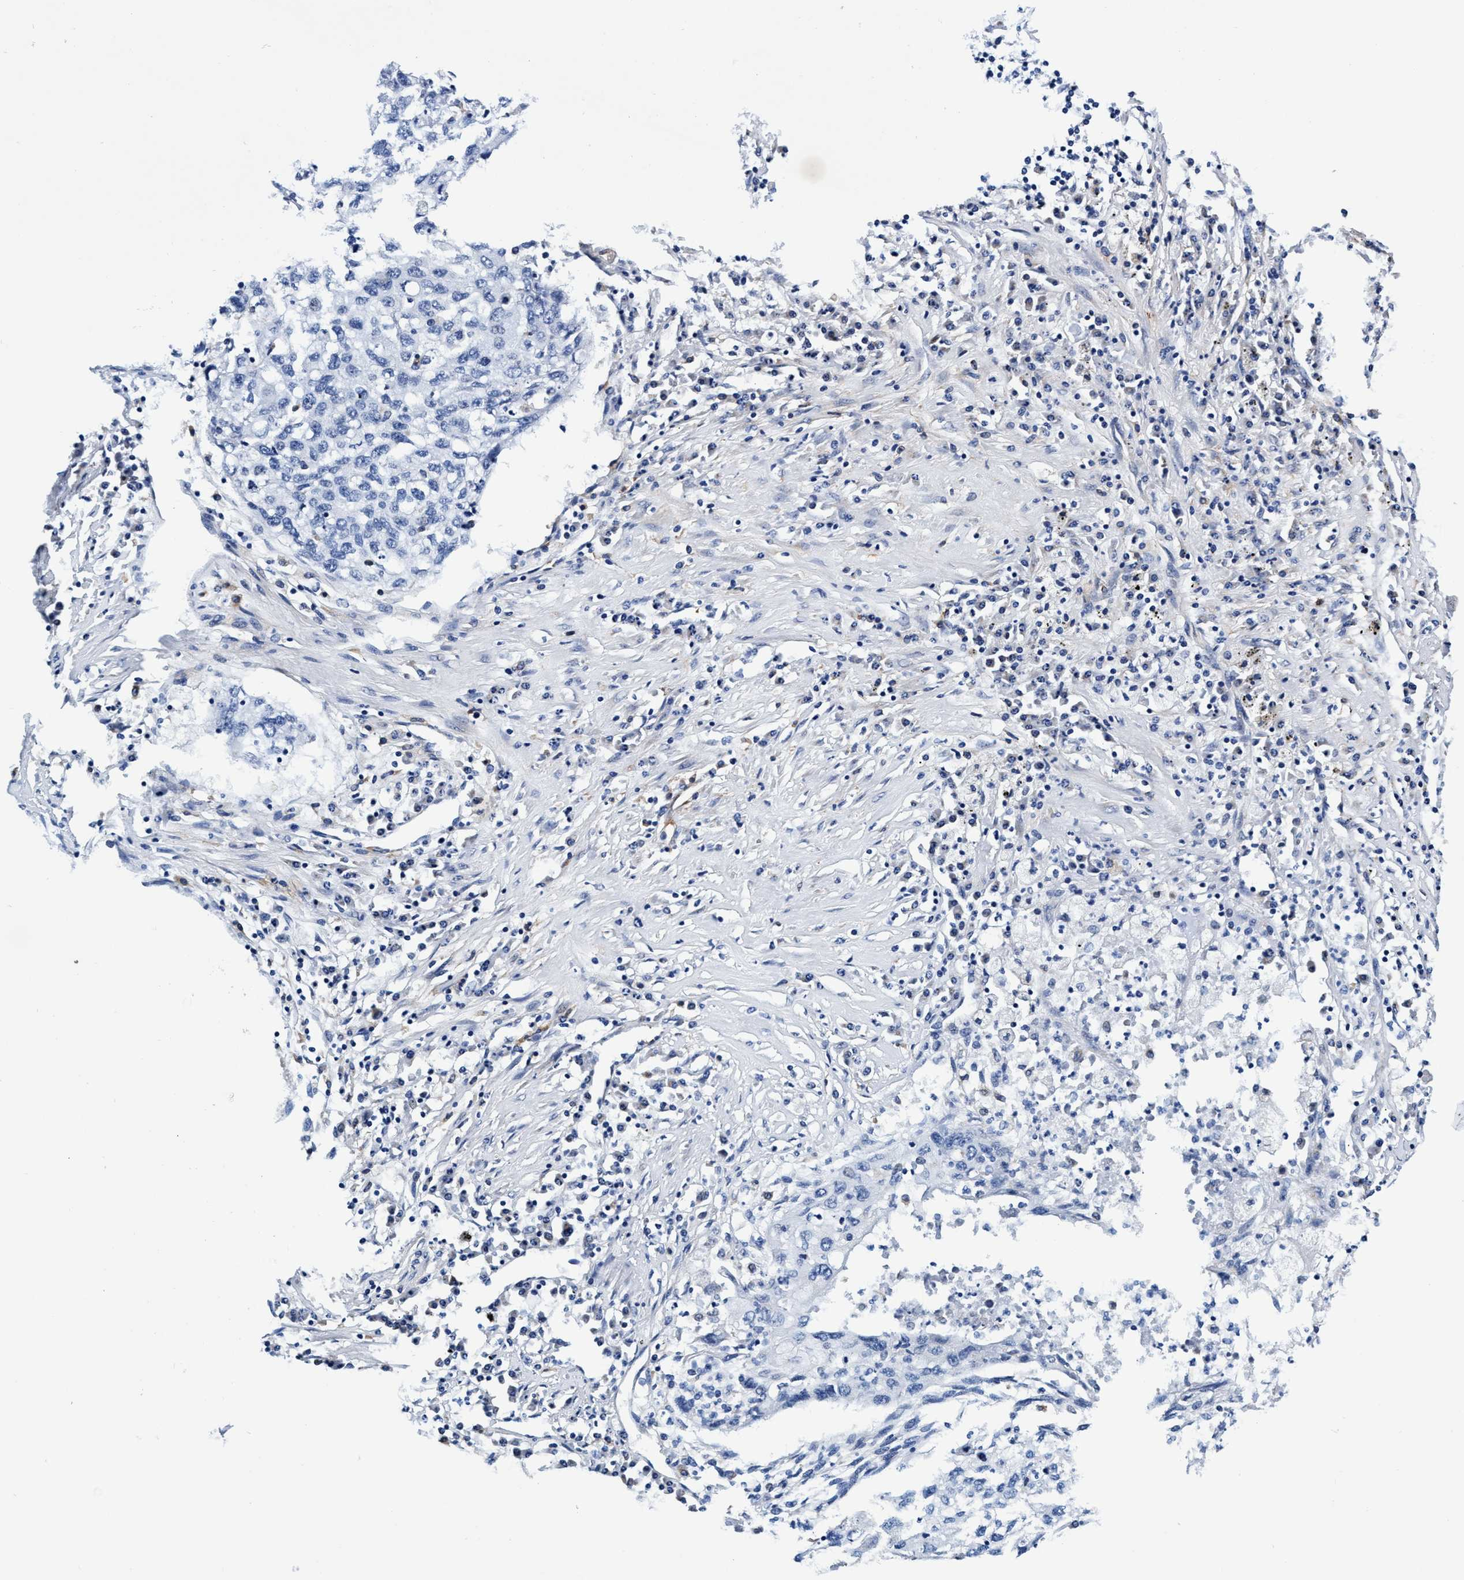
{"staining": {"intensity": "negative", "quantity": "none", "location": "none"}, "tissue": "lung cancer", "cell_type": "Tumor cells", "image_type": "cancer", "snomed": [{"axis": "morphology", "description": "Squamous cell carcinoma, NOS"}, {"axis": "topography", "description": "Lung"}], "caption": "Tumor cells are negative for brown protein staining in lung cancer.", "gene": "UBALD2", "patient": {"sex": "female", "age": 63}}